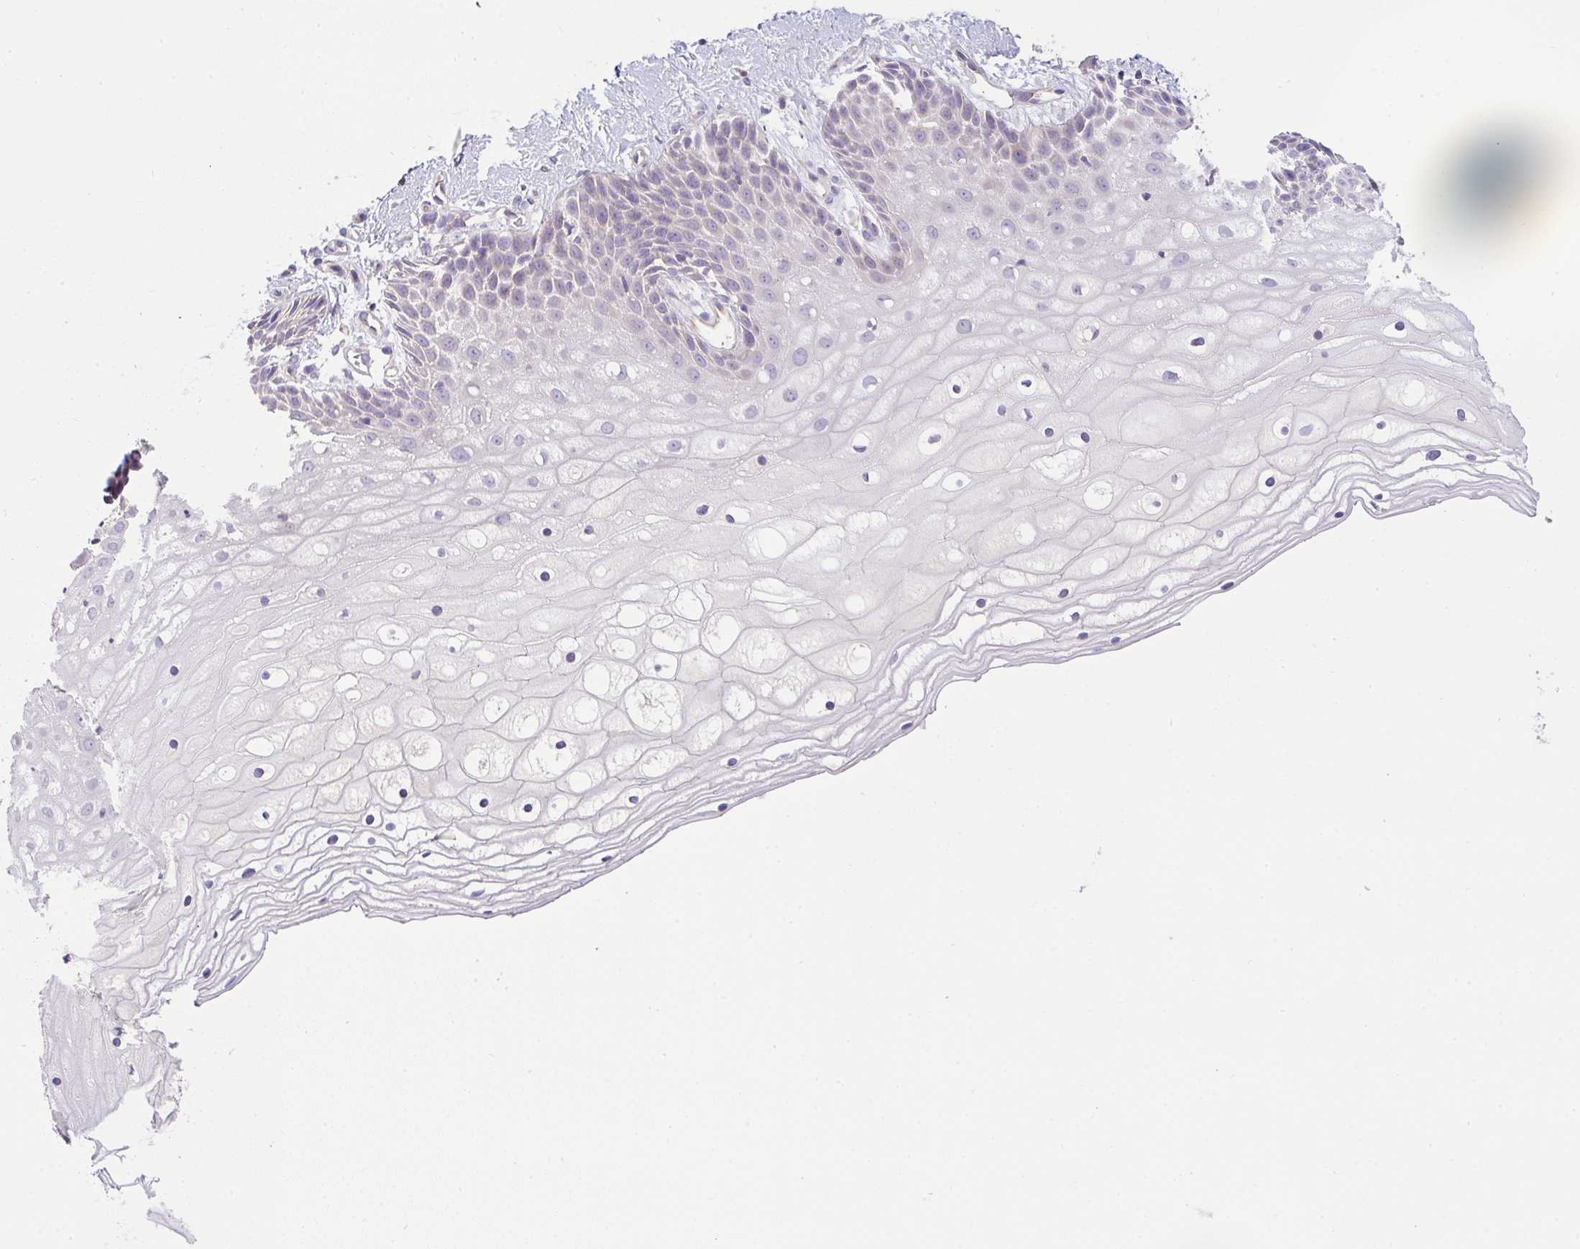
{"staining": {"intensity": "negative", "quantity": "none", "location": "none"}, "tissue": "cervix", "cell_type": "Glandular cells", "image_type": "normal", "snomed": [{"axis": "morphology", "description": "Normal tissue, NOS"}, {"axis": "topography", "description": "Cervix"}], "caption": "The histopathology image reveals no significant expression in glandular cells of cervix.", "gene": "FILIP1", "patient": {"sex": "female", "age": 36}}